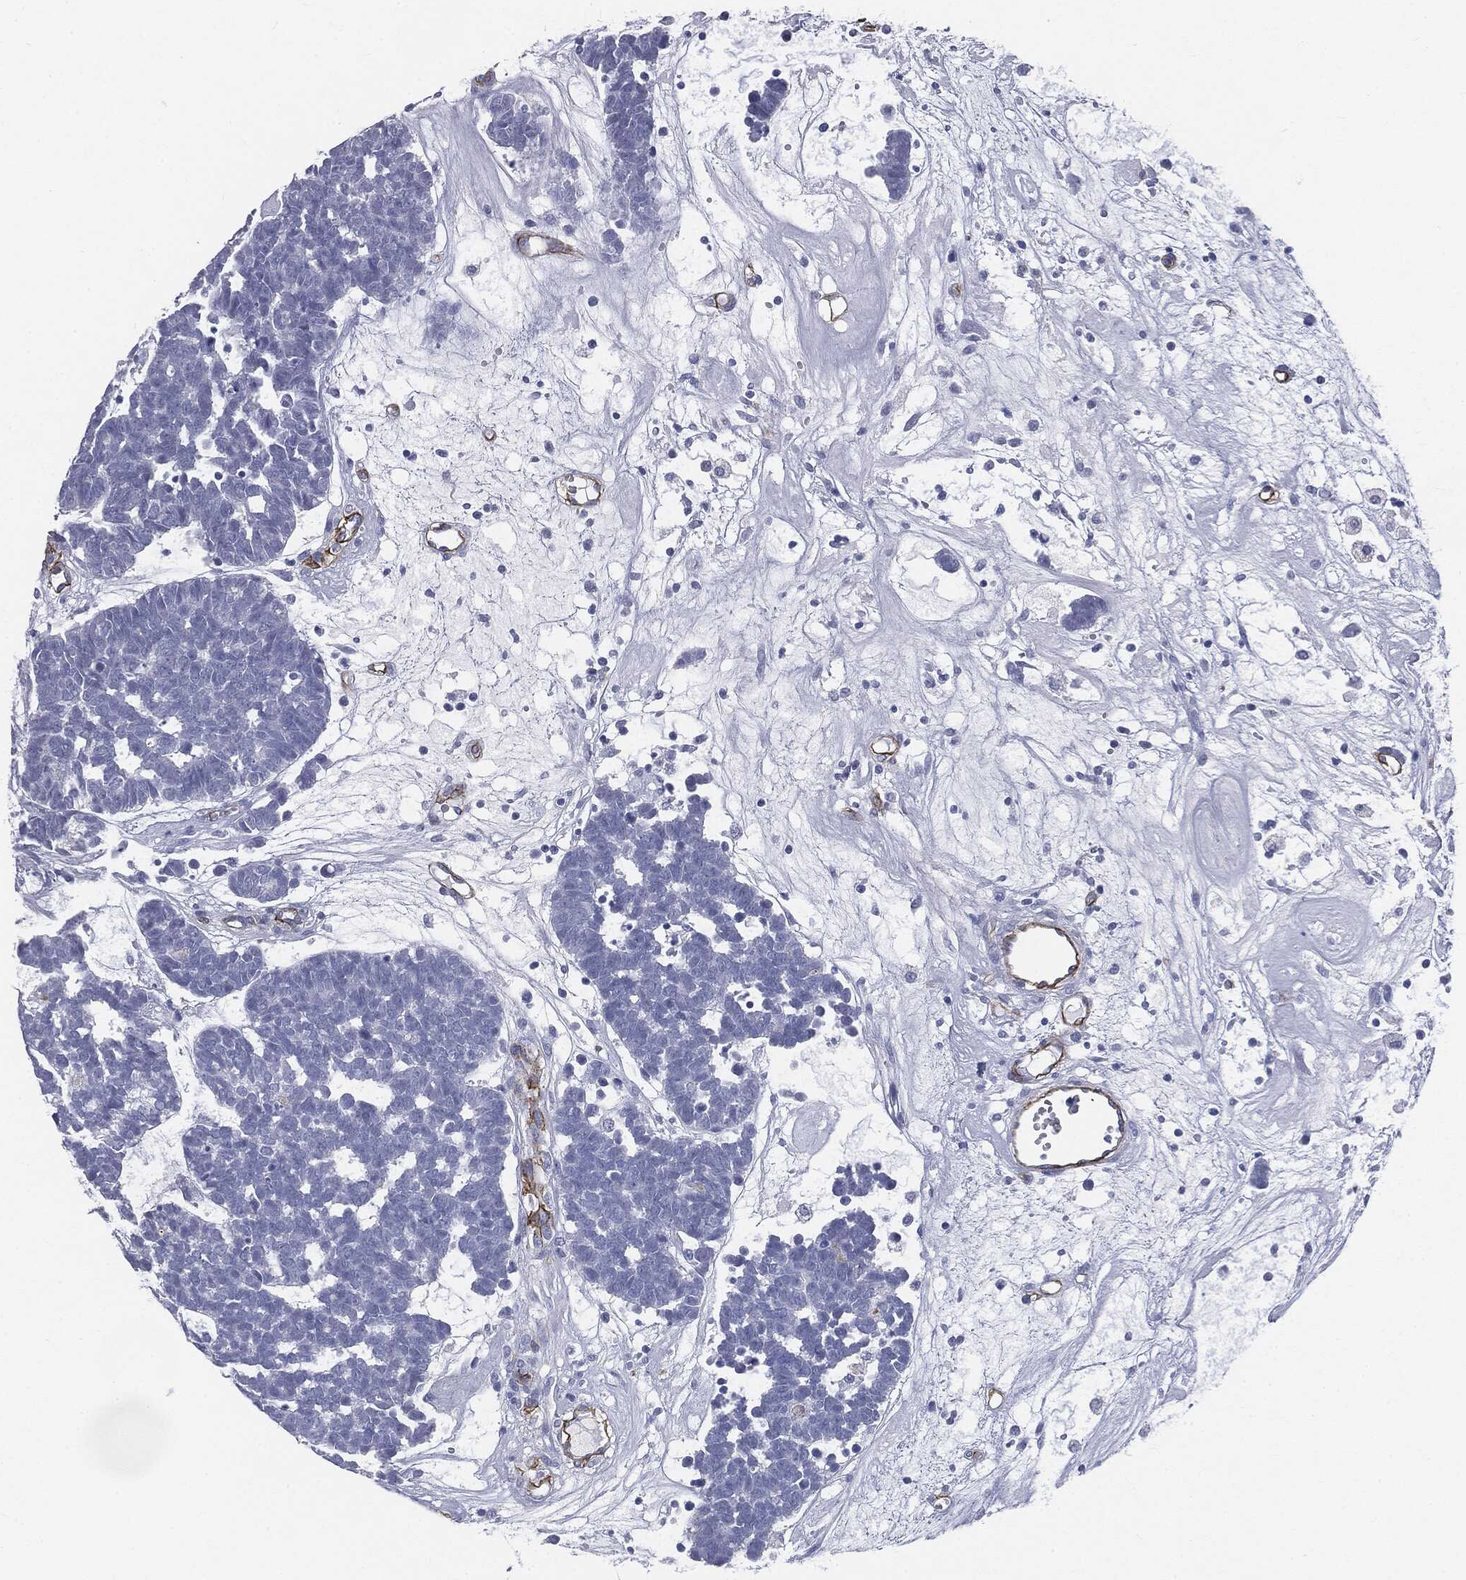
{"staining": {"intensity": "negative", "quantity": "none", "location": "none"}, "tissue": "head and neck cancer", "cell_type": "Tumor cells", "image_type": "cancer", "snomed": [{"axis": "morphology", "description": "Adenocarcinoma, NOS"}, {"axis": "topography", "description": "Head-Neck"}], "caption": "A photomicrograph of head and neck cancer stained for a protein reveals no brown staining in tumor cells.", "gene": "MUC5AC", "patient": {"sex": "female", "age": 81}}